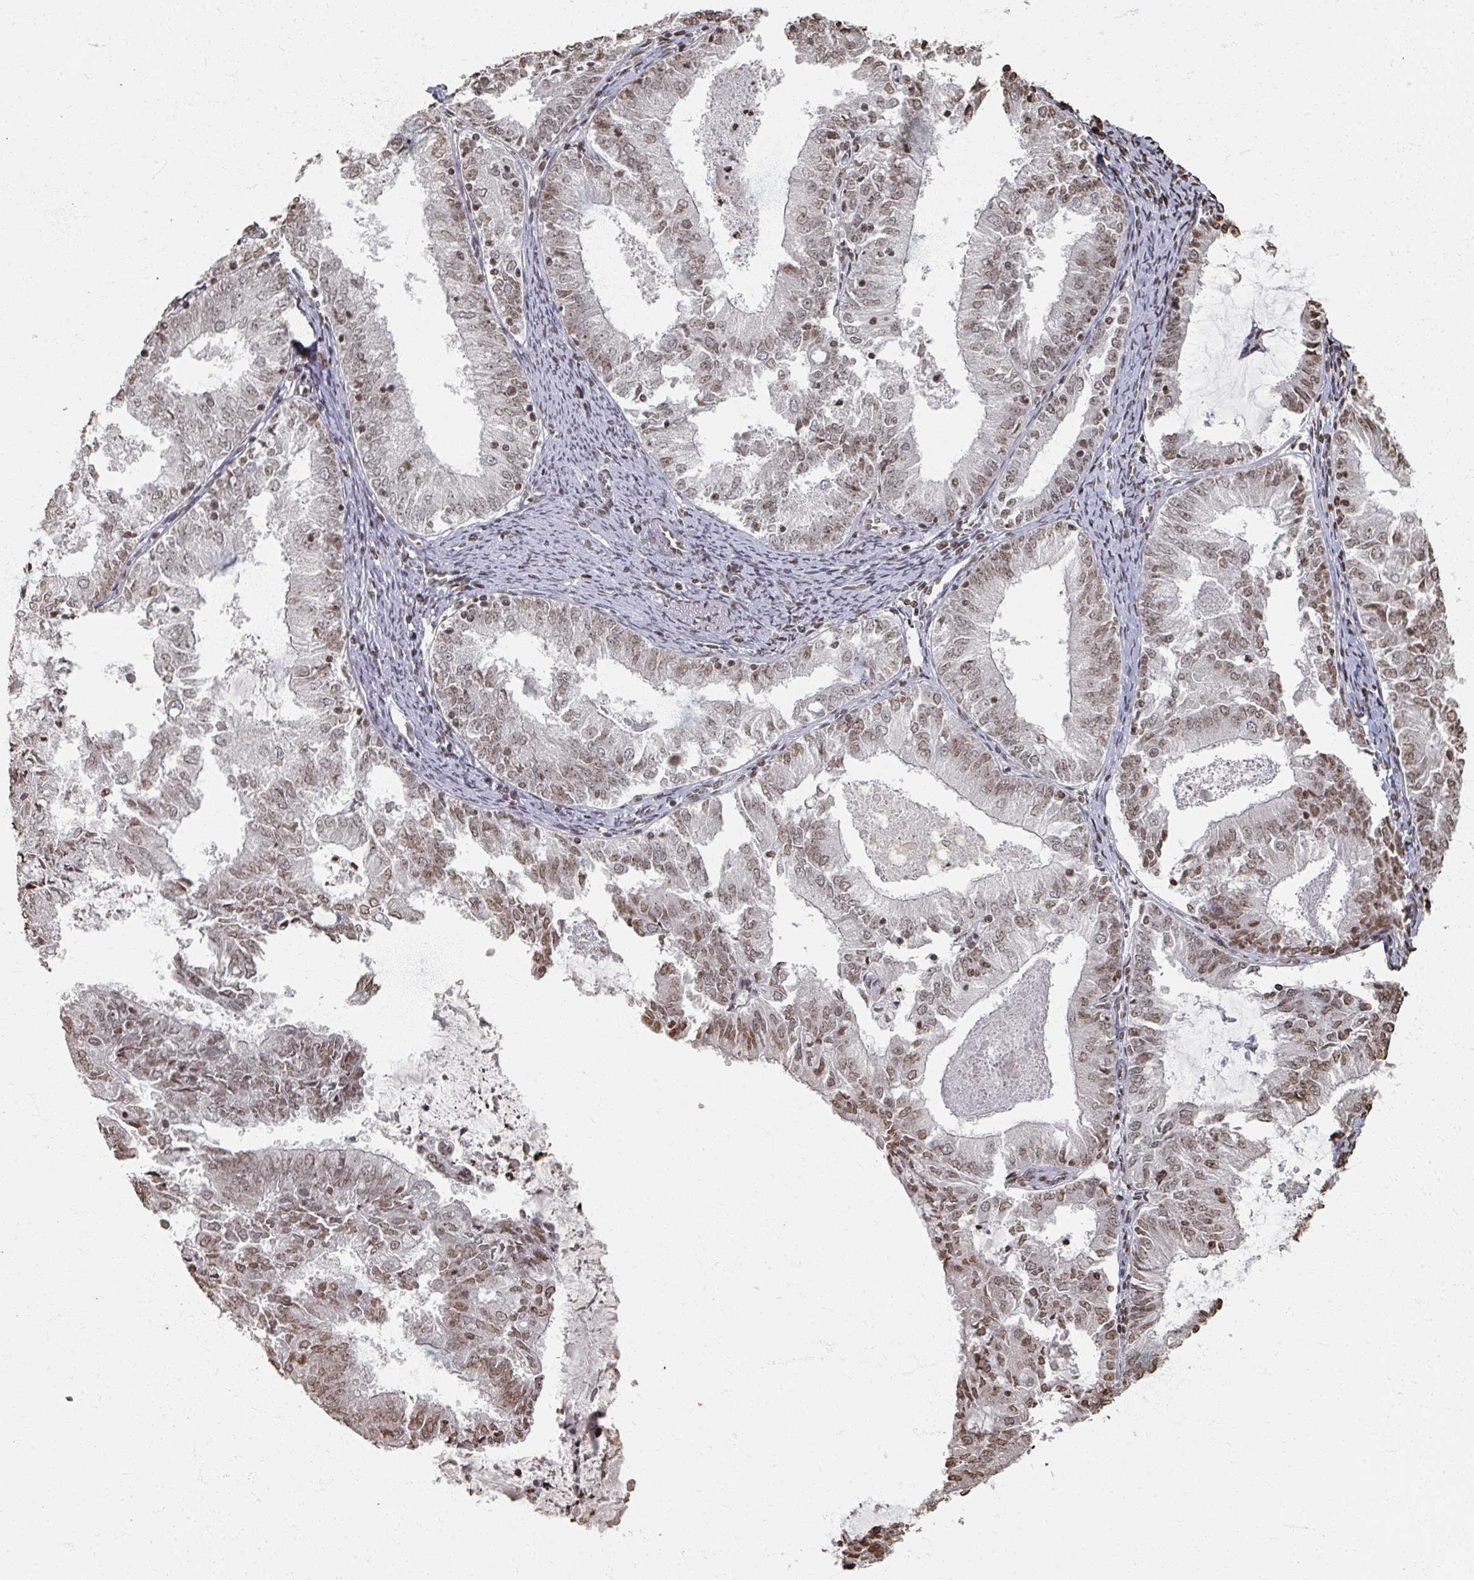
{"staining": {"intensity": "moderate", "quantity": ">75%", "location": "nuclear"}, "tissue": "endometrial cancer", "cell_type": "Tumor cells", "image_type": "cancer", "snomed": [{"axis": "morphology", "description": "Adenocarcinoma, NOS"}, {"axis": "topography", "description": "Endometrium"}], "caption": "Human endometrial cancer (adenocarcinoma) stained with a protein marker displays moderate staining in tumor cells.", "gene": "DCUN1D5", "patient": {"sex": "female", "age": 57}}